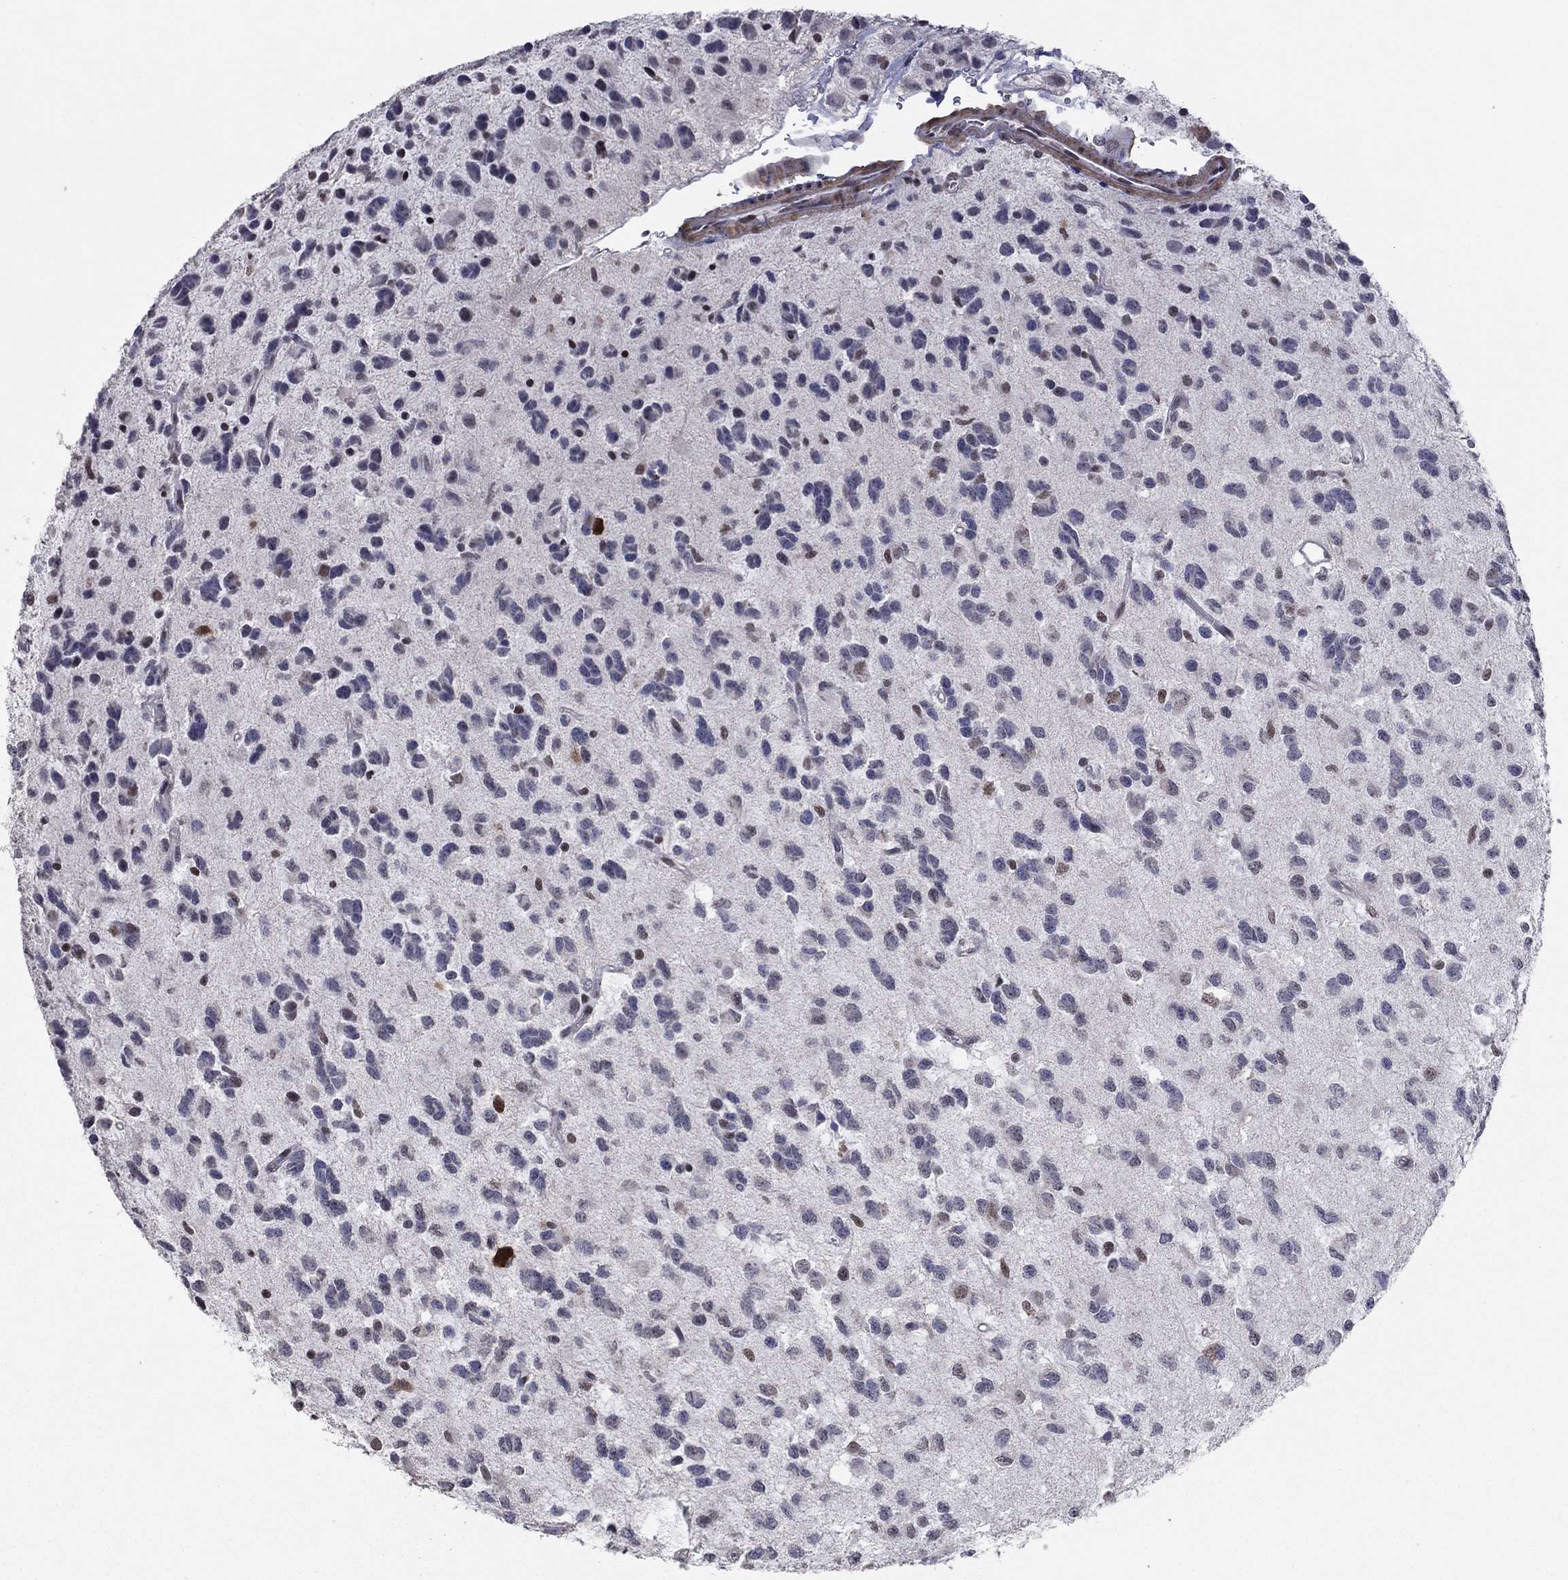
{"staining": {"intensity": "negative", "quantity": "none", "location": "none"}, "tissue": "glioma", "cell_type": "Tumor cells", "image_type": "cancer", "snomed": [{"axis": "morphology", "description": "Glioma, malignant, Low grade"}, {"axis": "topography", "description": "Brain"}], "caption": "A high-resolution micrograph shows IHC staining of glioma, which reveals no significant positivity in tumor cells.", "gene": "TYMS", "patient": {"sex": "female", "age": 45}}